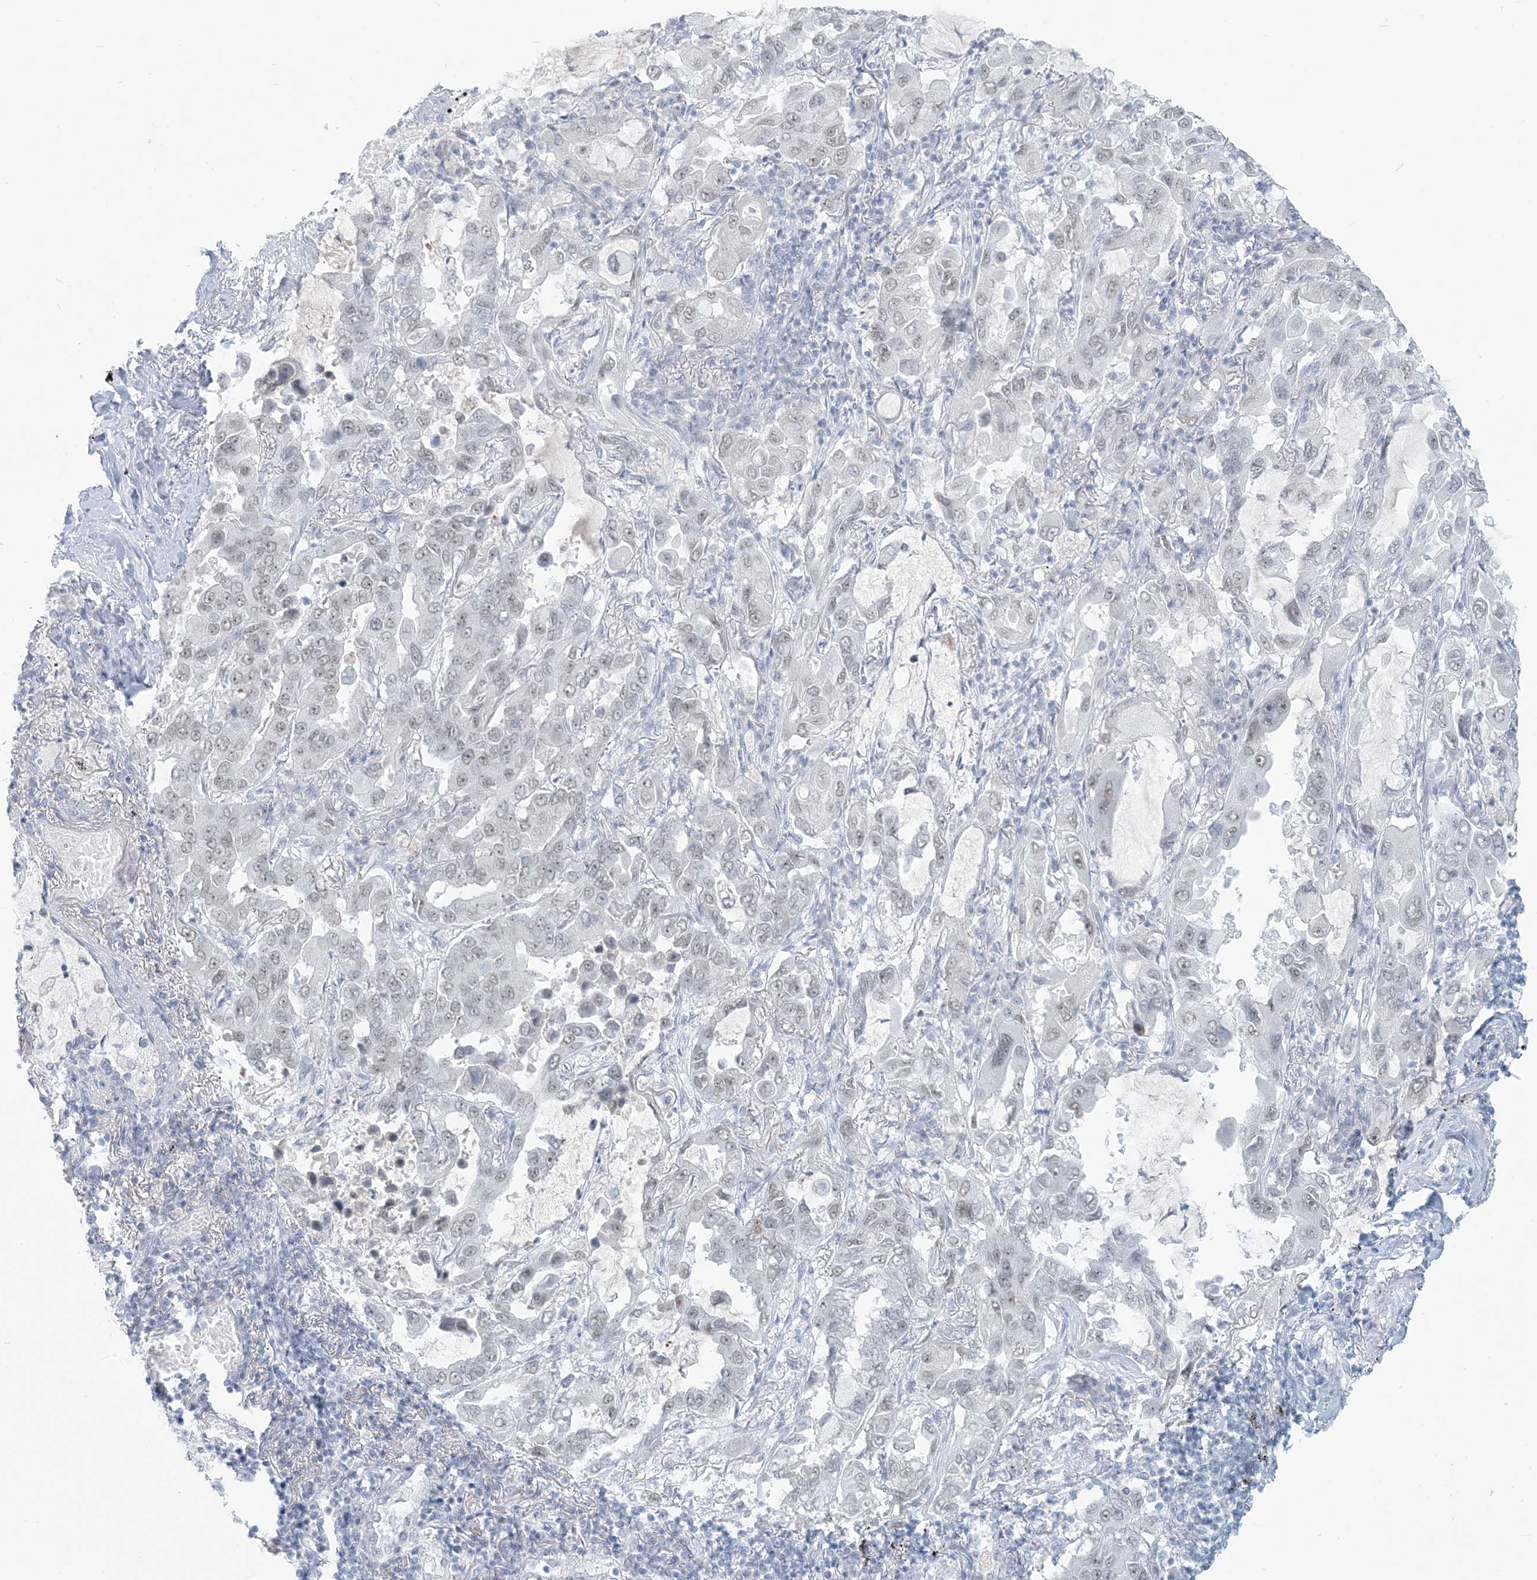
{"staining": {"intensity": "negative", "quantity": "none", "location": "none"}, "tissue": "lung cancer", "cell_type": "Tumor cells", "image_type": "cancer", "snomed": [{"axis": "morphology", "description": "Adenocarcinoma, NOS"}, {"axis": "topography", "description": "Lung"}], "caption": "An IHC image of lung cancer is shown. There is no staining in tumor cells of lung cancer. (DAB immunohistochemistry with hematoxylin counter stain).", "gene": "SCML1", "patient": {"sex": "male", "age": 64}}